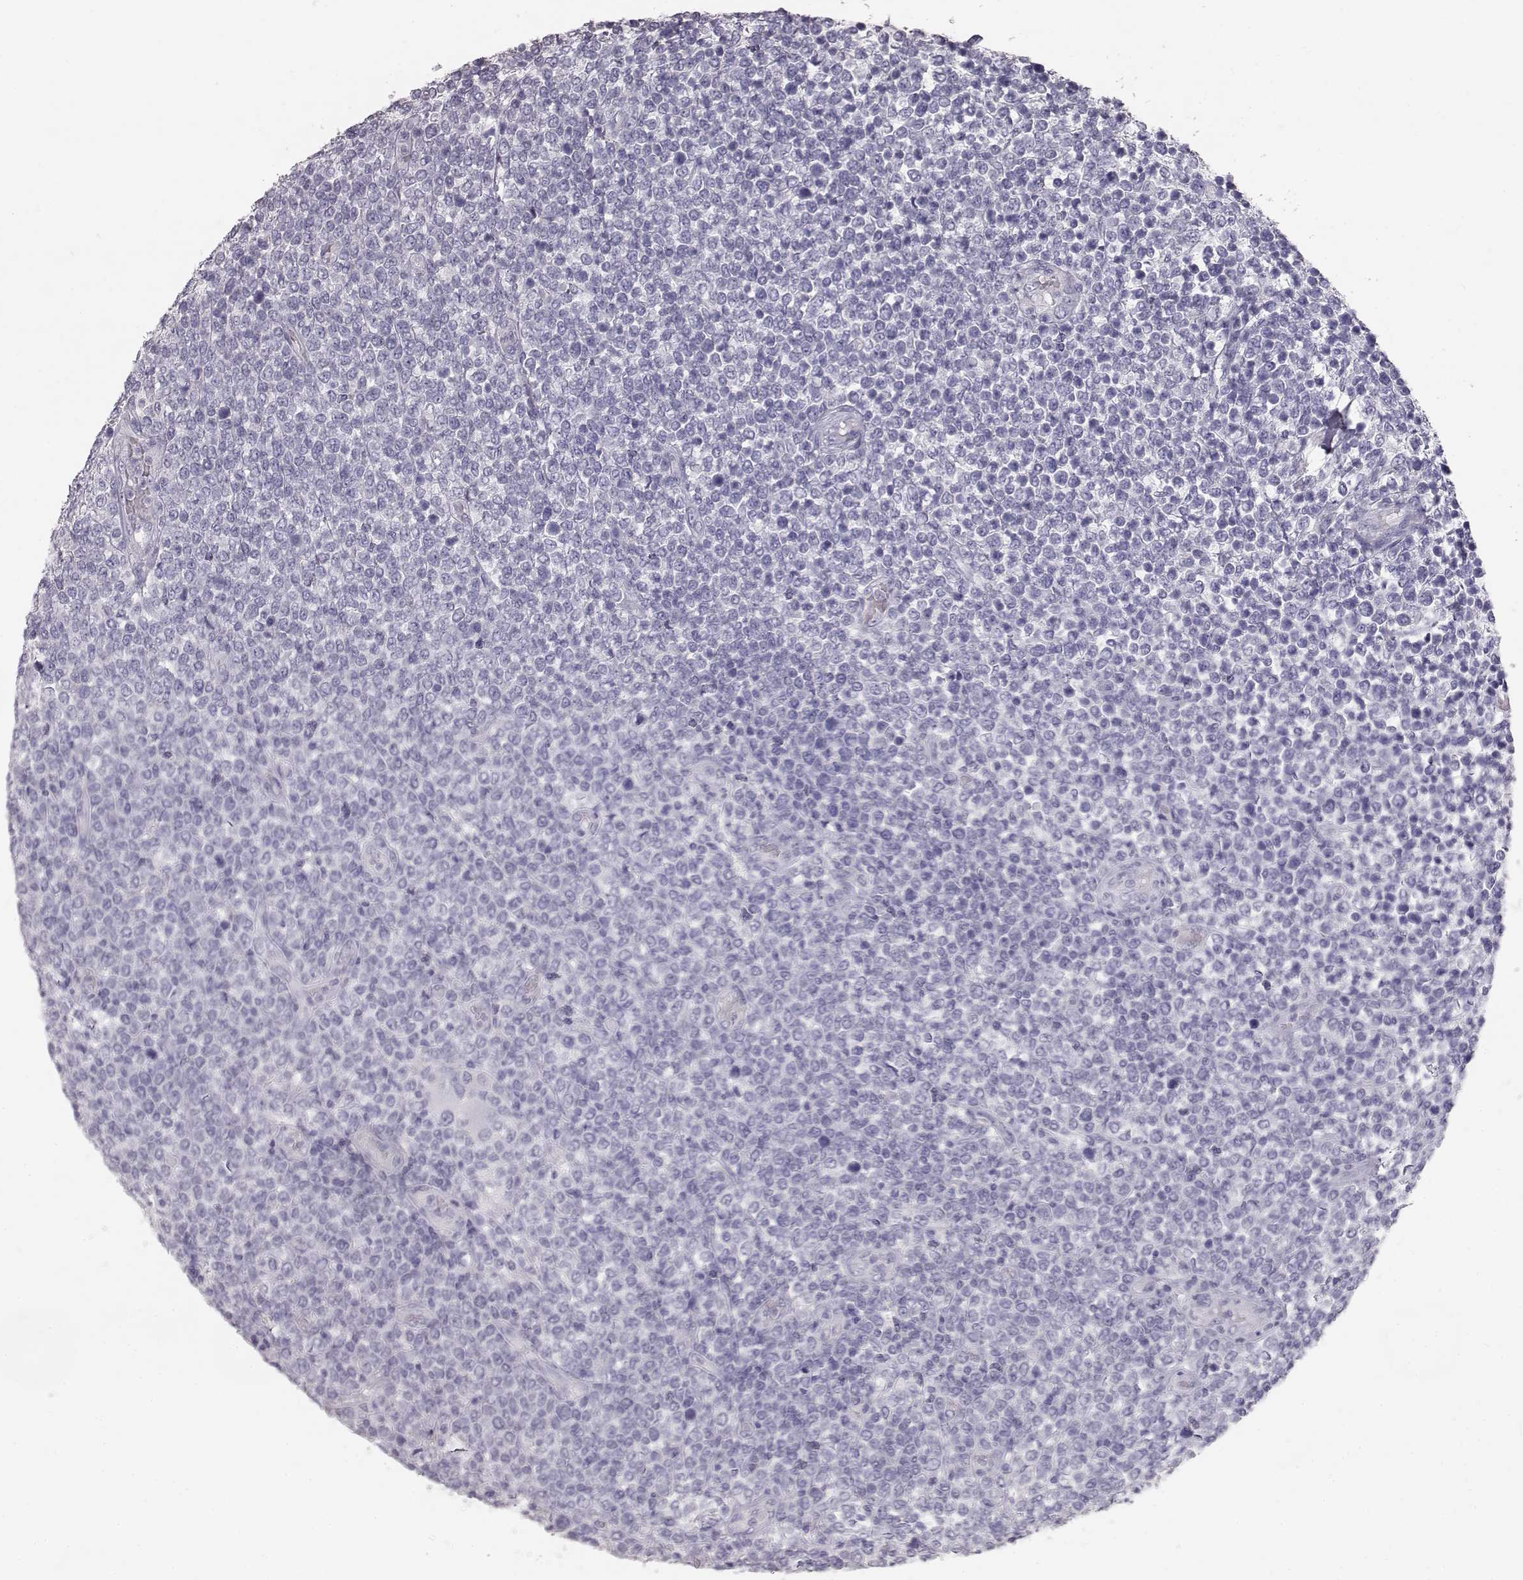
{"staining": {"intensity": "negative", "quantity": "none", "location": "none"}, "tissue": "lymphoma", "cell_type": "Tumor cells", "image_type": "cancer", "snomed": [{"axis": "morphology", "description": "Malignant lymphoma, non-Hodgkin's type, High grade"}, {"axis": "topography", "description": "Soft tissue"}], "caption": "There is no significant expression in tumor cells of malignant lymphoma, non-Hodgkin's type (high-grade).", "gene": "KRT33A", "patient": {"sex": "female", "age": 56}}